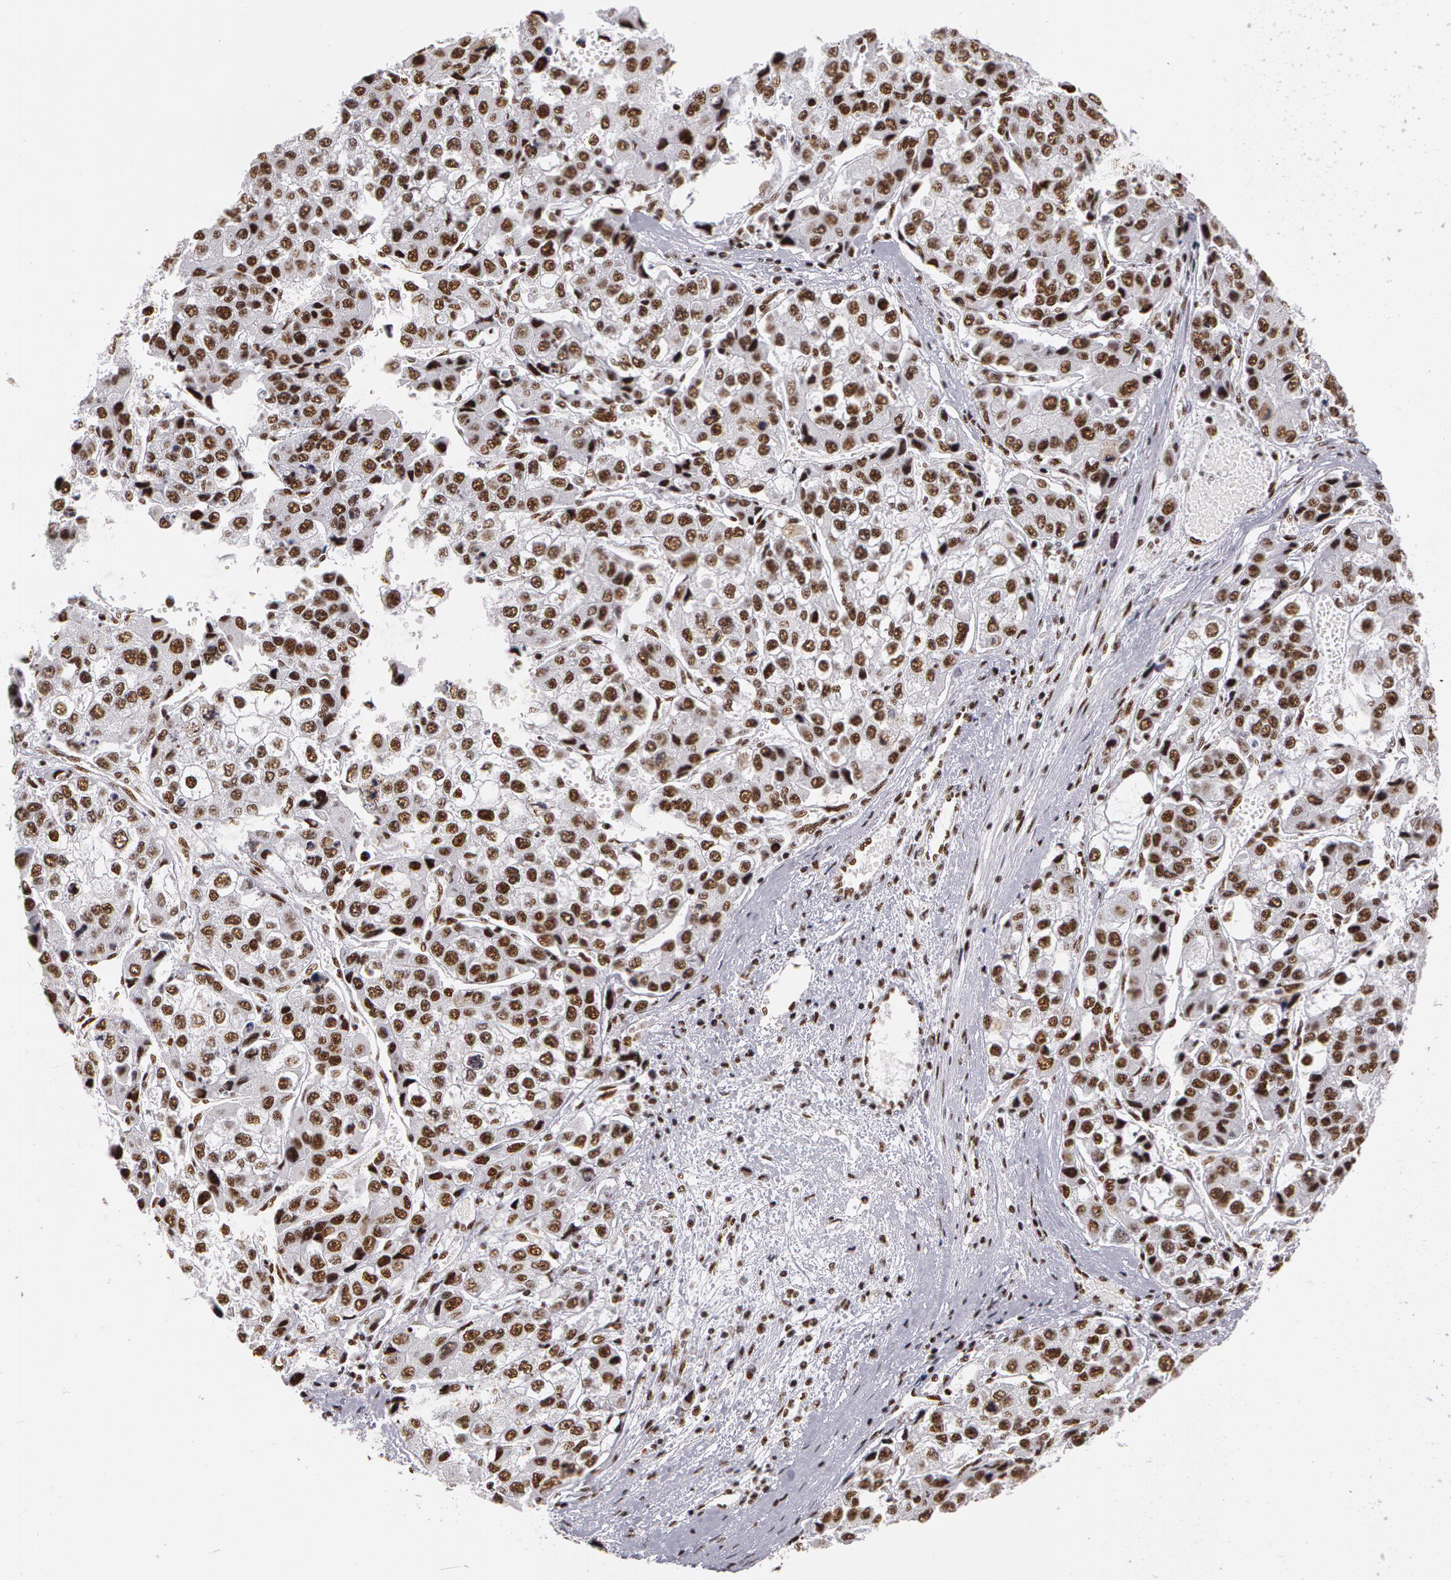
{"staining": {"intensity": "strong", "quantity": ">75%", "location": "nuclear"}, "tissue": "liver cancer", "cell_type": "Tumor cells", "image_type": "cancer", "snomed": [{"axis": "morphology", "description": "Carcinoma, Hepatocellular, NOS"}, {"axis": "topography", "description": "Liver"}], "caption": "Tumor cells exhibit strong nuclear staining in approximately >75% of cells in liver hepatocellular carcinoma.", "gene": "PNN", "patient": {"sex": "female", "age": 66}}